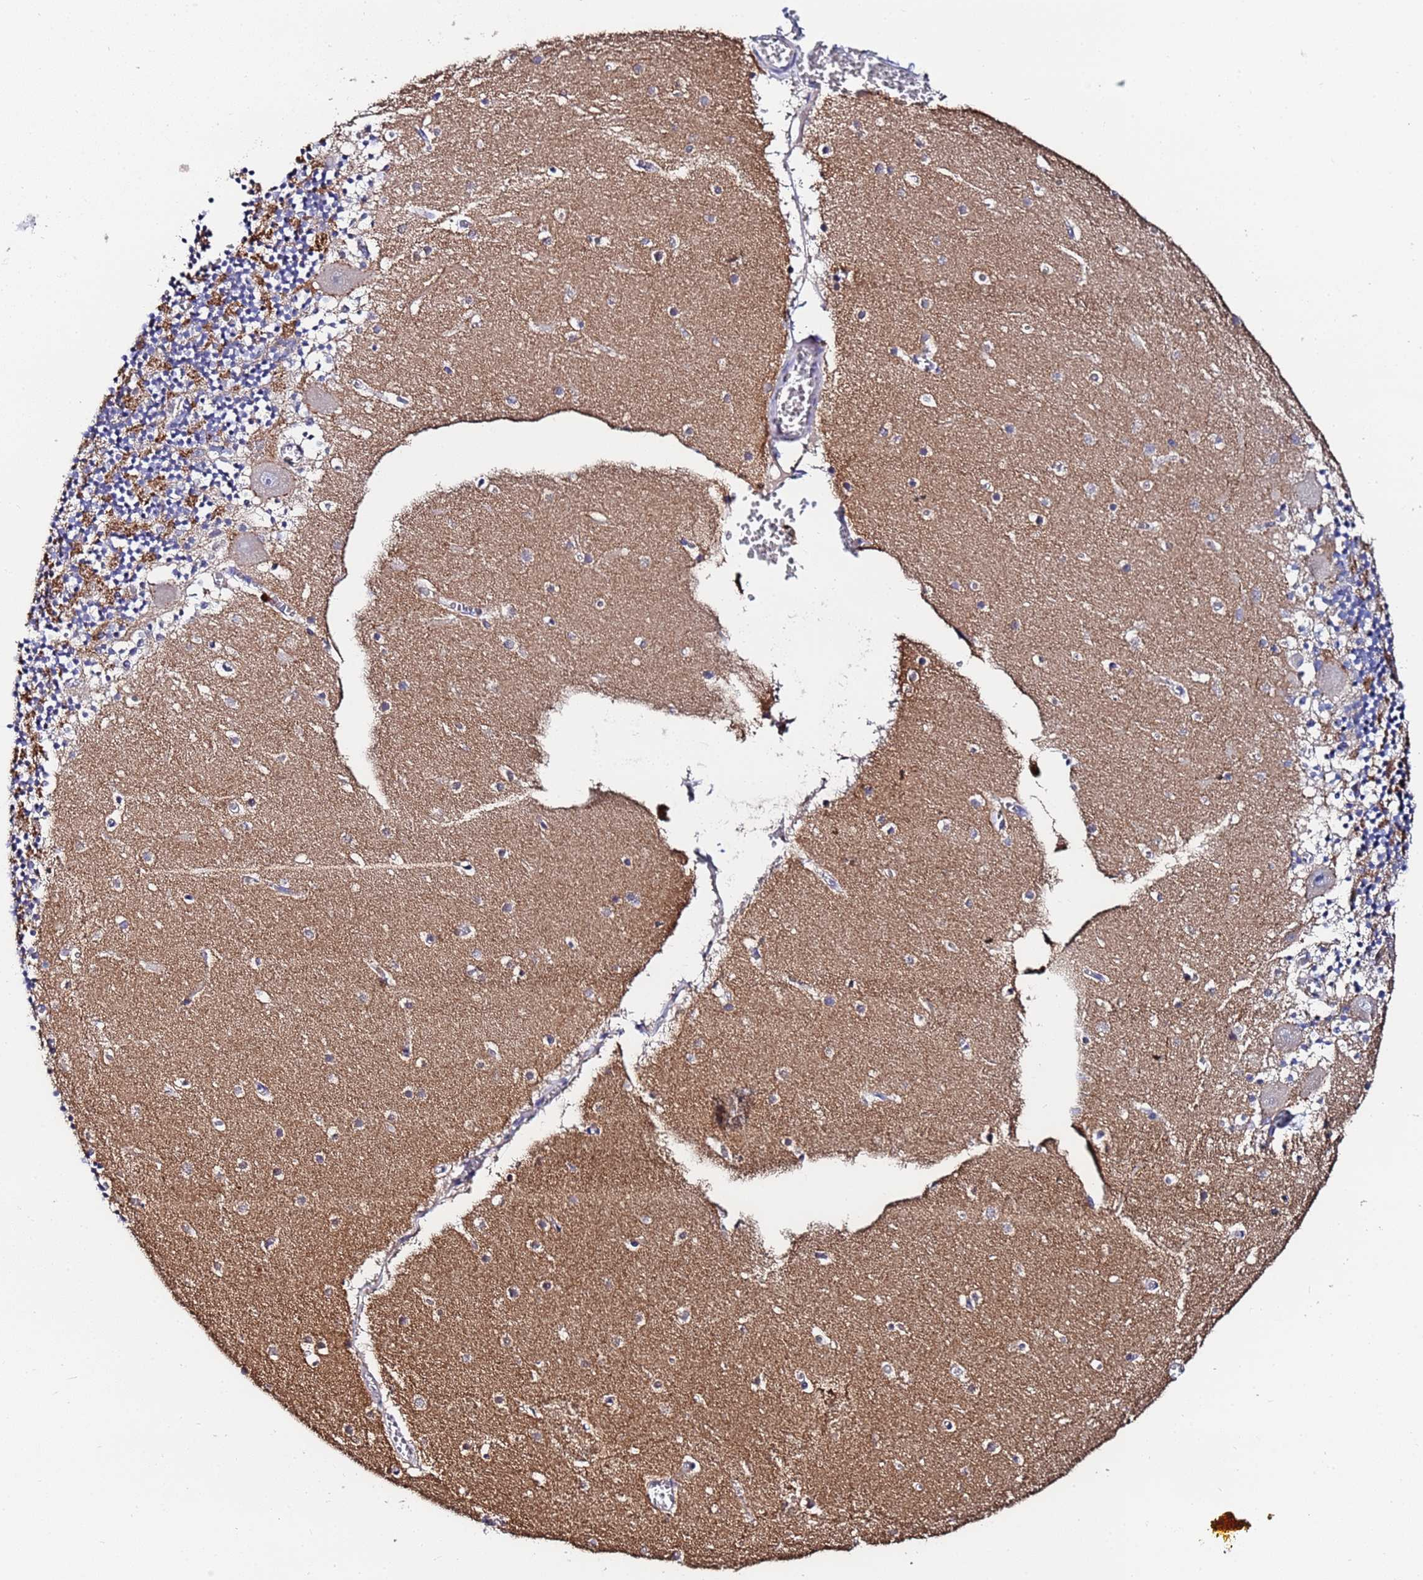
{"staining": {"intensity": "strong", "quantity": "25%-75%", "location": "cytoplasmic/membranous"}, "tissue": "cerebellum", "cell_type": "Cells in granular layer", "image_type": "normal", "snomed": [{"axis": "morphology", "description": "Normal tissue, NOS"}, {"axis": "topography", "description": "Cerebellum"}], "caption": "Immunohistochemical staining of benign human cerebellum demonstrates 25%-75% levels of strong cytoplasmic/membranous protein staining in about 25%-75% of cells in granular layer. Immunohistochemistry stains the protein in brown and the nuclei are stained blue.", "gene": "TCP10L", "patient": {"sex": "female", "age": 28}}